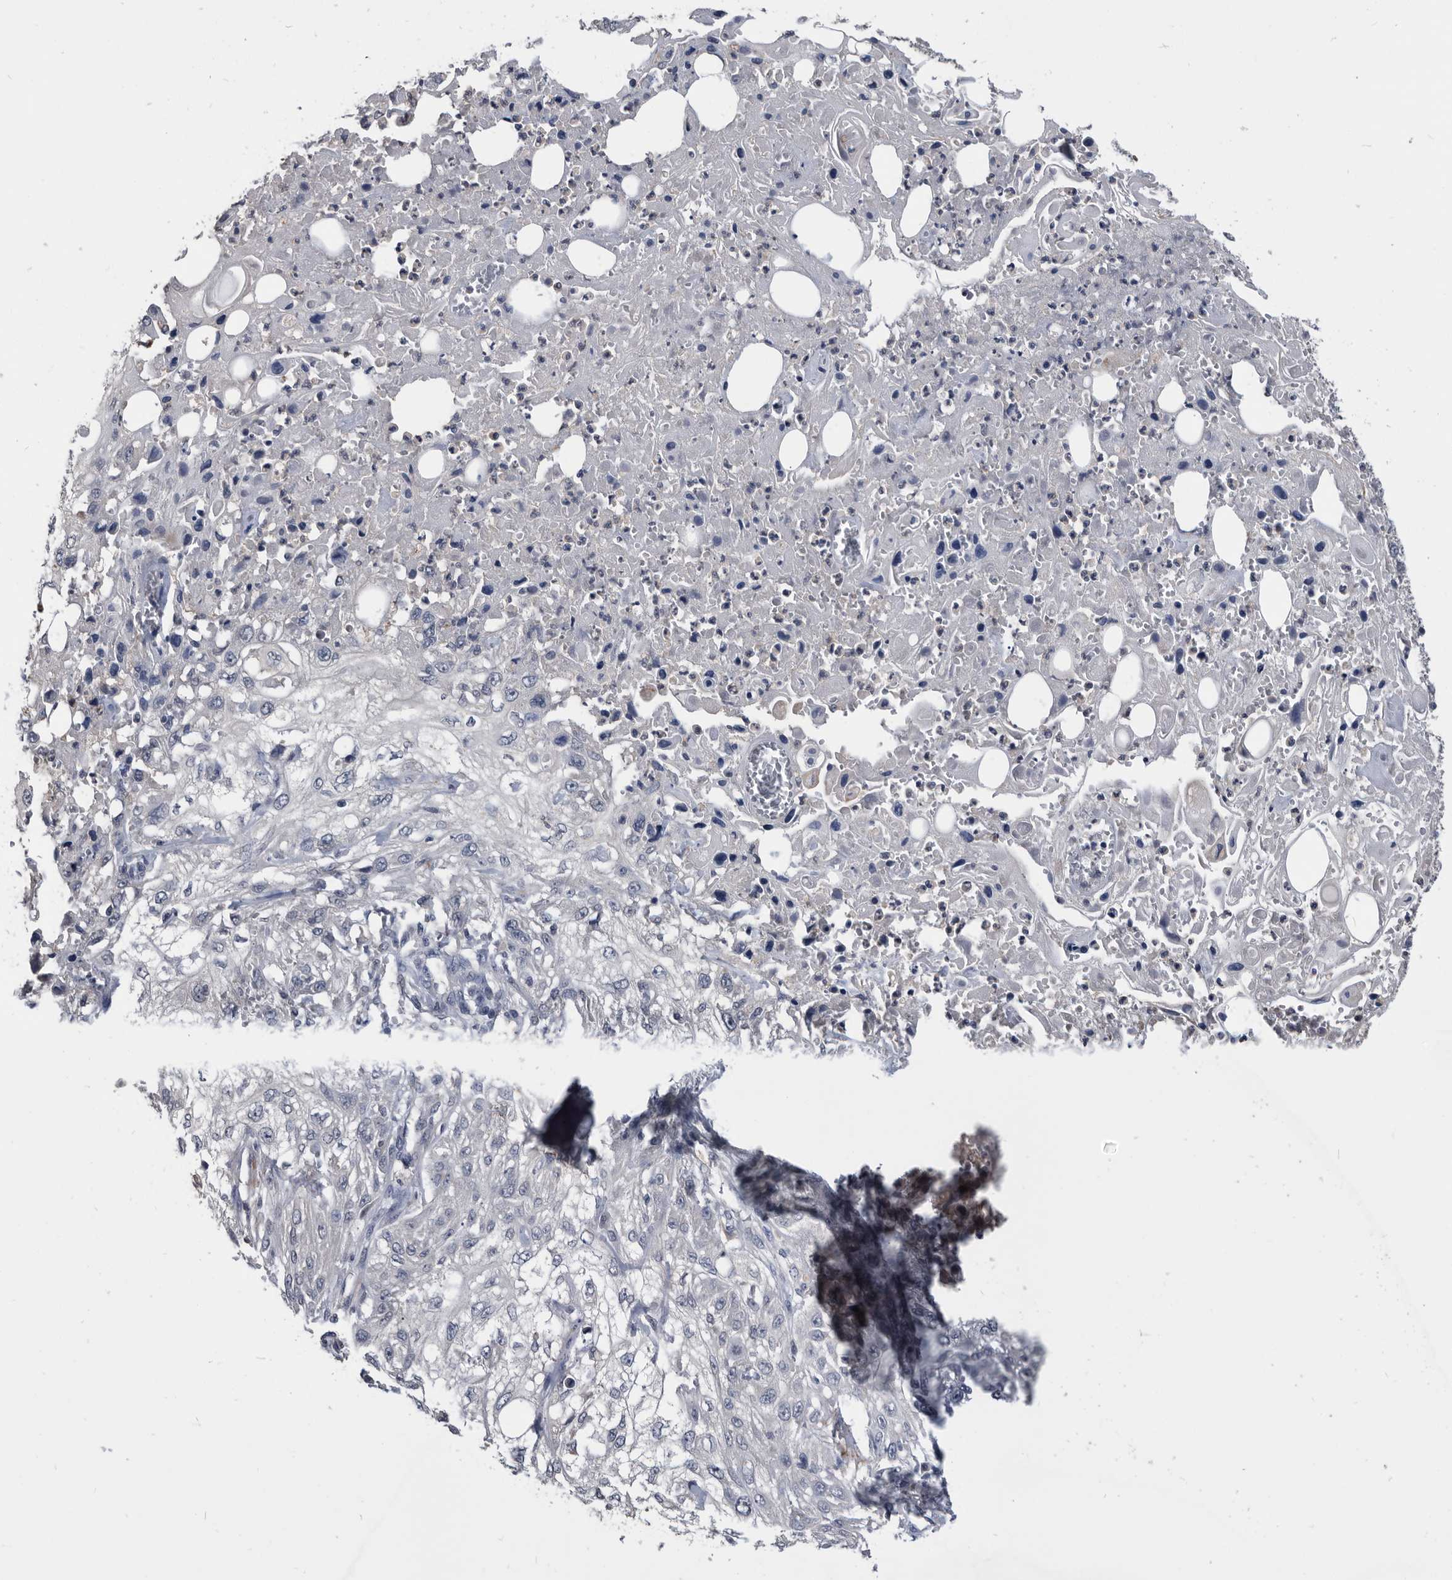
{"staining": {"intensity": "negative", "quantity": "none", "location": "none"}, "tissue": "skin cancer", "cell_type": "Tumor cells", "image_type": "cancer", "snomed": [{"axis": "morphology", "description": "Squamous cell carcinoma, NOS"}, {"axis": "topography", "description": "Skin"}], "caption": "Protein analysis of skin cancer (squamous cell carcinoma) exhibits no significant positivity in tumor cells.", "gene": "PDXK", "patient": {"sex": "male", "age": 75}}